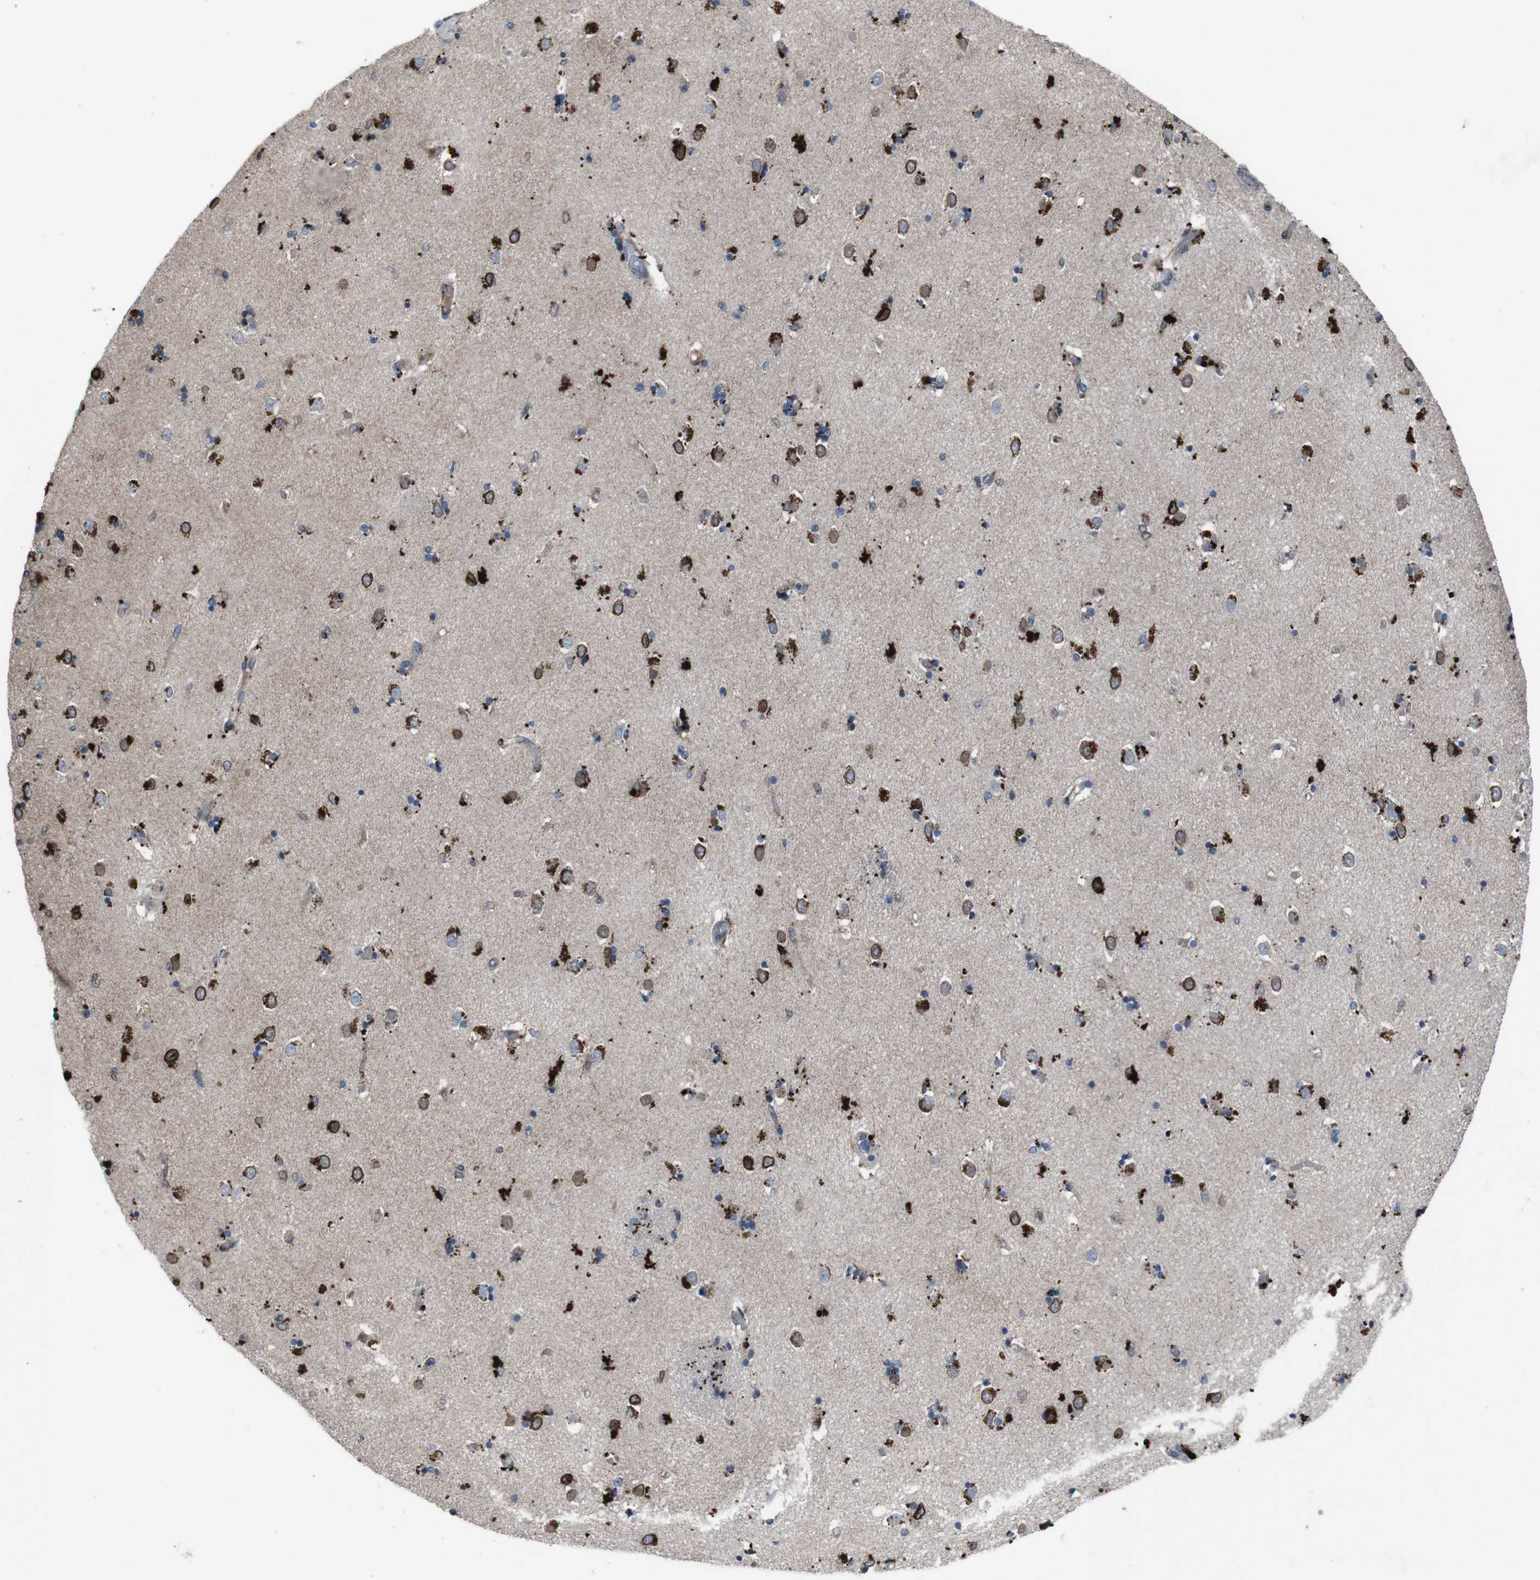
{"staining": {"intensity": "strong", "quantity": "<25%", "location": "cytoplasmic/membranous"}, "tissue": "caudate", "cell_type": "Glial cells", "image_type": "normal", "snomed": [{"axis": "morphology", "description": "Normal tissue, NOS"}, {"axis": "topography", "description": "Lateral ventricle wall"}], "caption": "A medium amount of strong cytoplasmic/membranous staining is present in approximately <25% of glial cells in unremarkable caudate.", "gene": "EFNA5", "patient": {"sex": "female", "age": 54}}